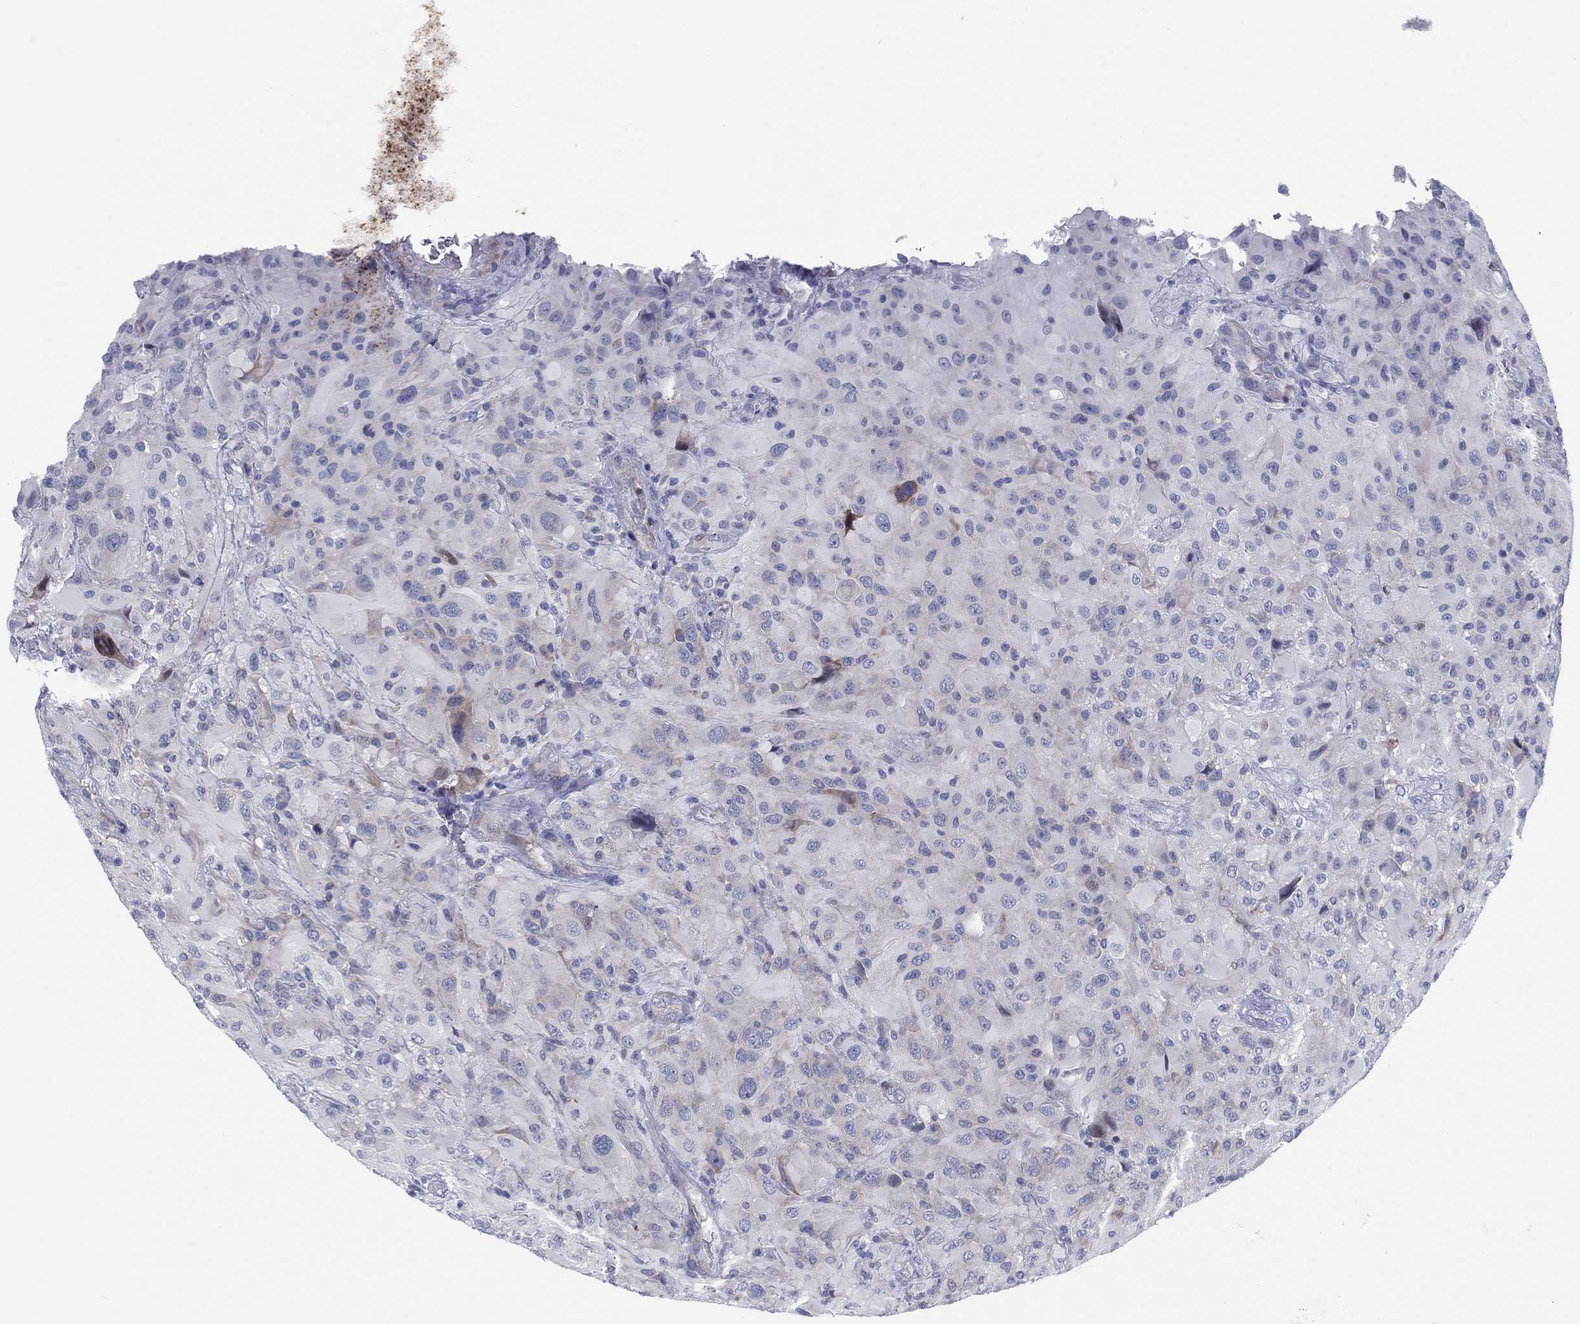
{"staining": {"intensity": "negative", "quantity": "none", "location": "none"}, "tissue": "glioma", "cell_type": "Tumor cells", "image_type": "cancer", "snomed": [{"axis": "morphology", "description": "Glioma, malignant, High grade"}, {"axis": "topography", "description": "Cerebral cortex"}], "caption": "Immunohistochemical staining of glioma displays no significant staining in tumor cells.", "gene": "HEATR4", "patient": {"sex": "male", "age": 35}}